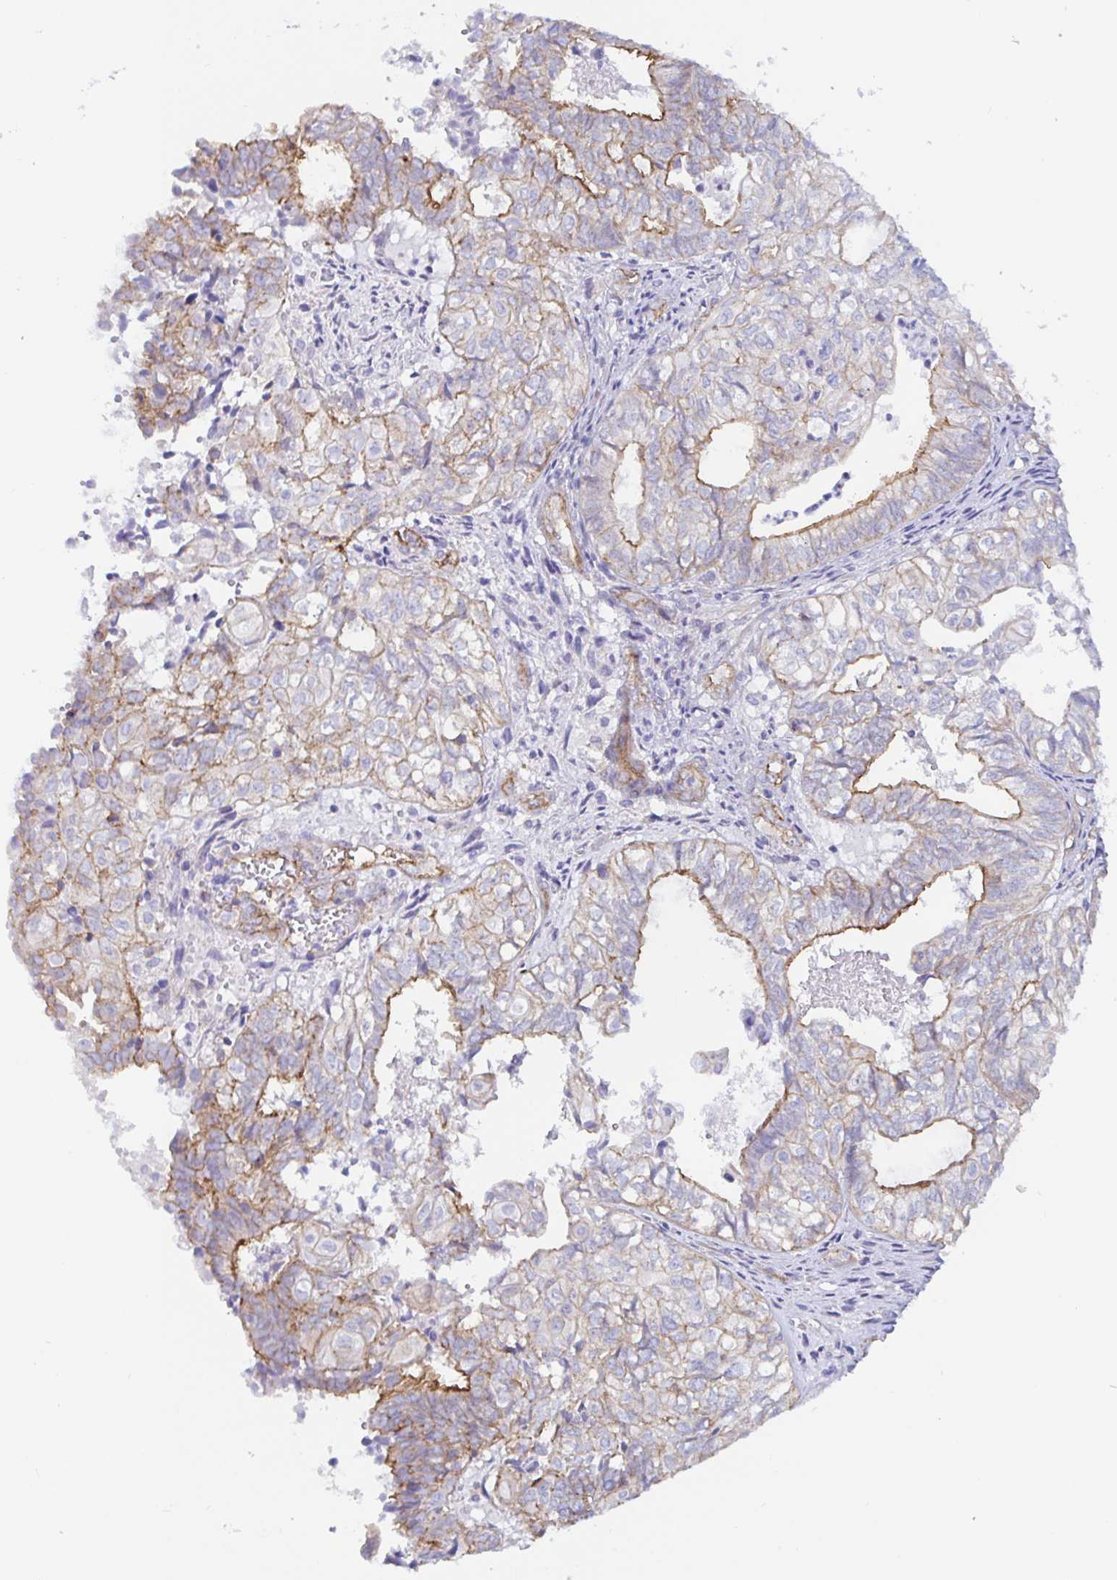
{"staining": {"intensity": "moderate", "quantity": "25%-75%", "location": "cytoplasmic/membranous"}, "tissue": "ovarian cancer", "cell_type": "Tumor cells", "image_type": "cancer", "snomed": [{"axis": "morphology", "description": "Carcinoma, endometroid"}, {"axis": "topography", "description": "Ovary"}], "caption": "Immunohistochemical staining of human ovarian cancer (endometroid carcinoma) displays medium levels of moderate cytoplasmic/membranous protein staining in about 25%-75% of tumor cells.", "gene": "ARL4D", "patient": {"sex": "female", "age": 64}}